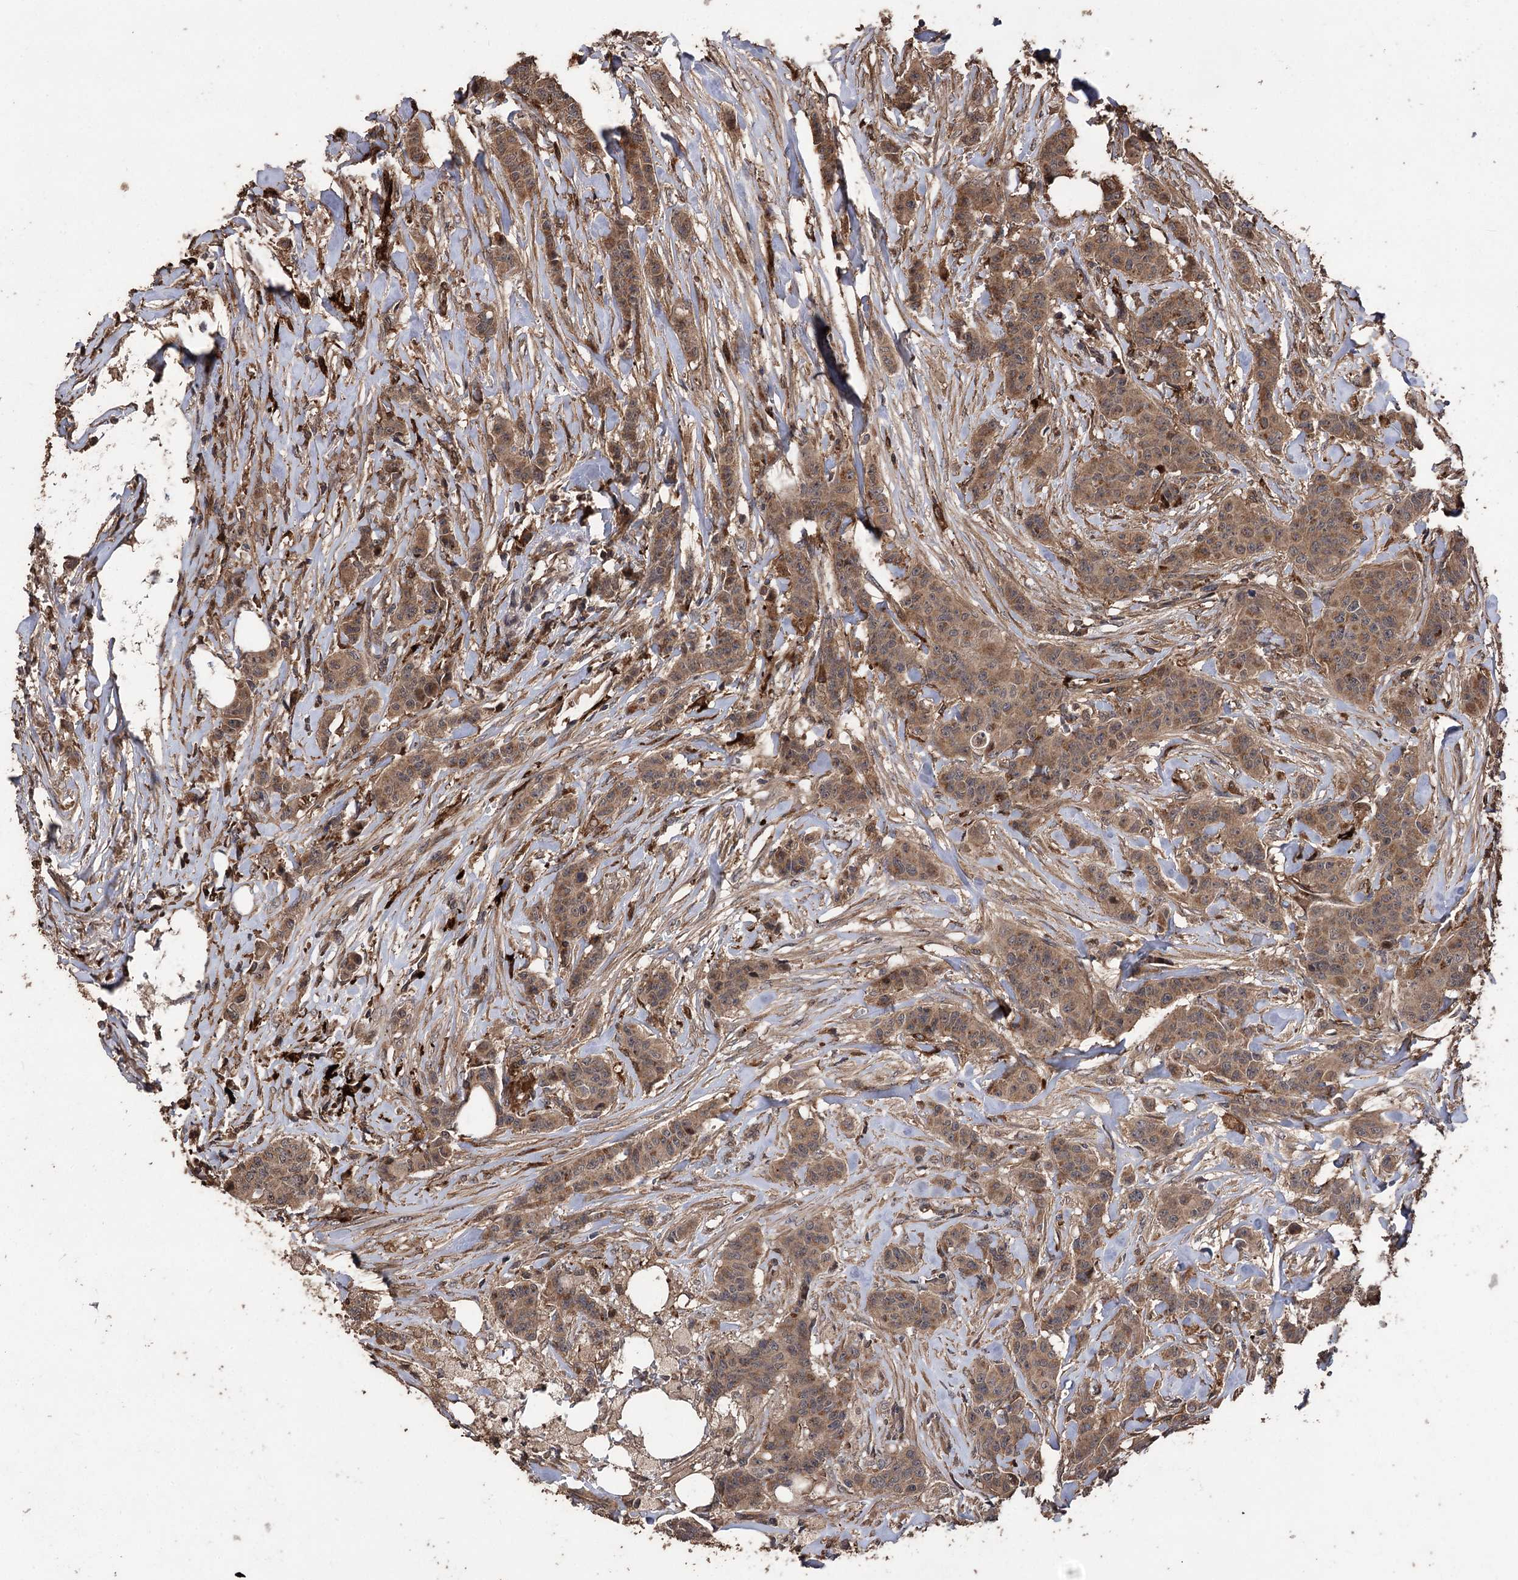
{"staining": {"intensity": "moderate", "quantity": ">75%", "location": "cytoplasmic/membranous"}, "tissue": "breast cancer", "cell_type": "Tumor cells", "image_type": "cancer", "snomed": [{"axis": "morphology", "description": "Duct carcinoma"}, {"axis": "topography", "description": "Breast"}], "caption": "This is a histology image of IHC staining of breast intraductal carcinoma, which shows moderate expression in the cytoplasmic/membranous of tumor cells.", "gene": "RASSF3", "patient": {"sex": "female", "age": 40}}